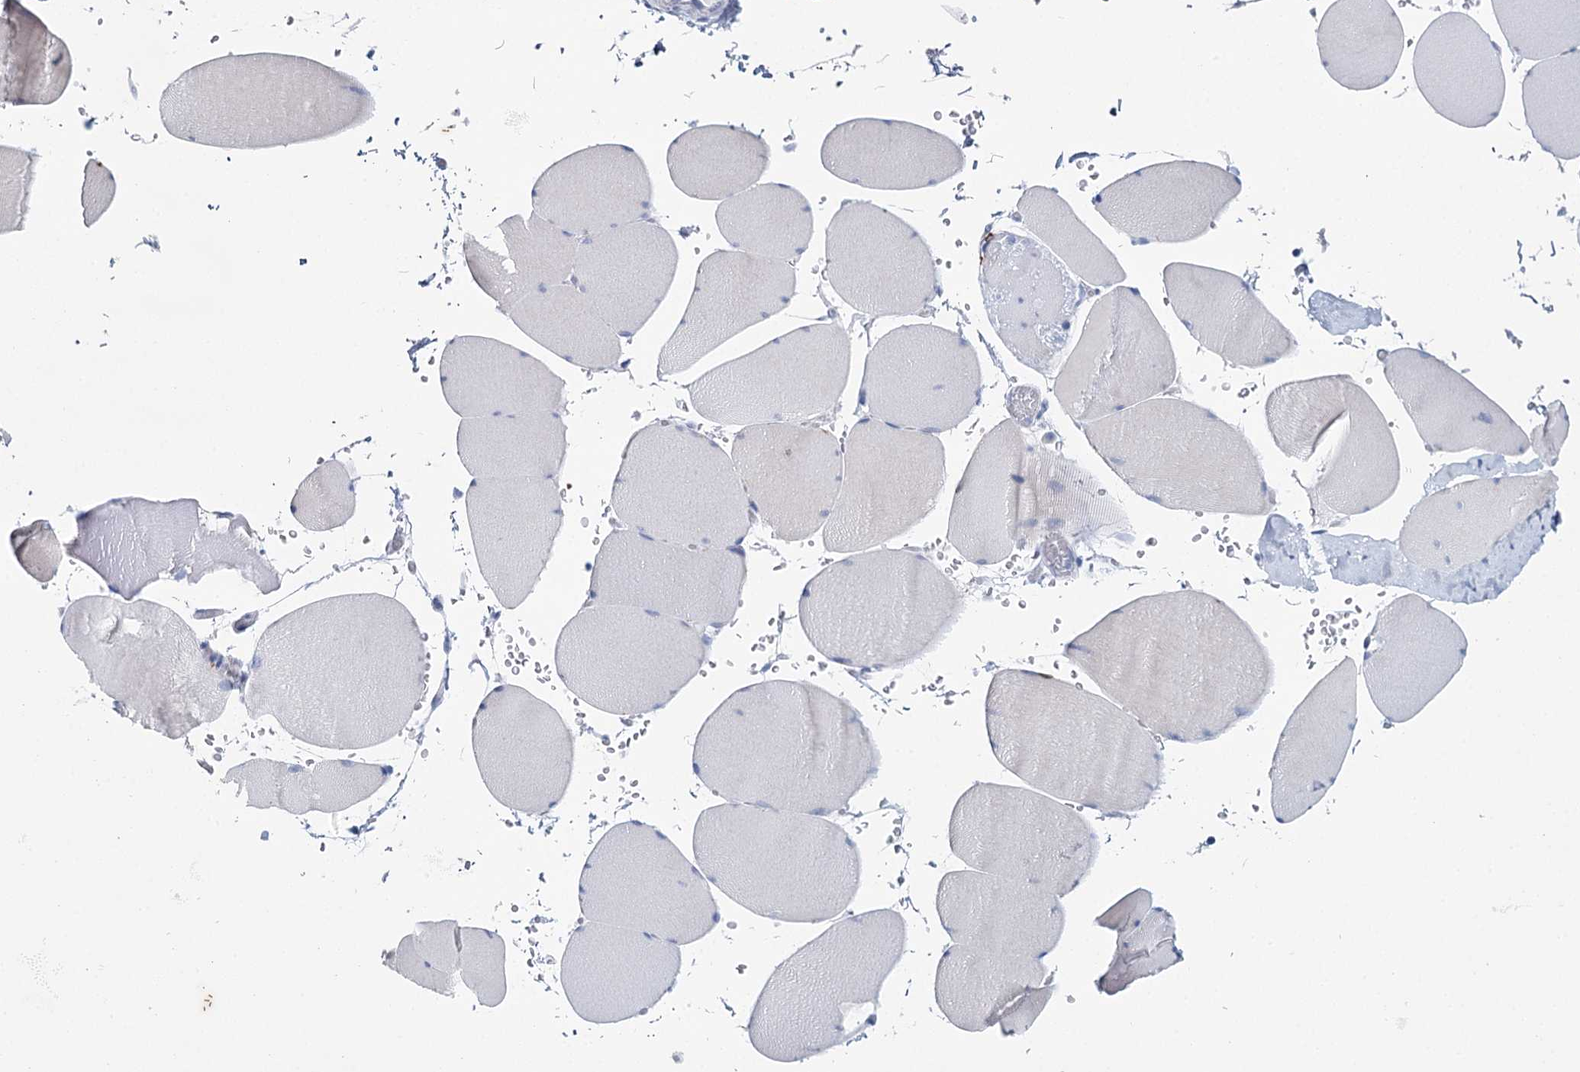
{"staining": {"intensity": "negative", "quantity": "none", "location": "none"}, "tissue": "skeletal muscle", "cell_type": "Myocytes", "image_type": "normal", "snomed": [{"axis": "morphology", "description": "Normal tissue, NOS"}, {"axis": "topography", "description": "Skeletal muscle"}, {"axis": "topography", "description": "Head-Neck"}], "caption": "Skeletal muscle was stained to show a protein in brown. There is no significant staining in myocytes. The staining was performed using DAB (3,3'-diaminobenzidine) to visualize the protein expression in brown, while the nuclei were stained in blue with hematoxylin (Magnification: 20x).", "gene": "METTL7B", "patient": {"sex": "male", "age": 66}}